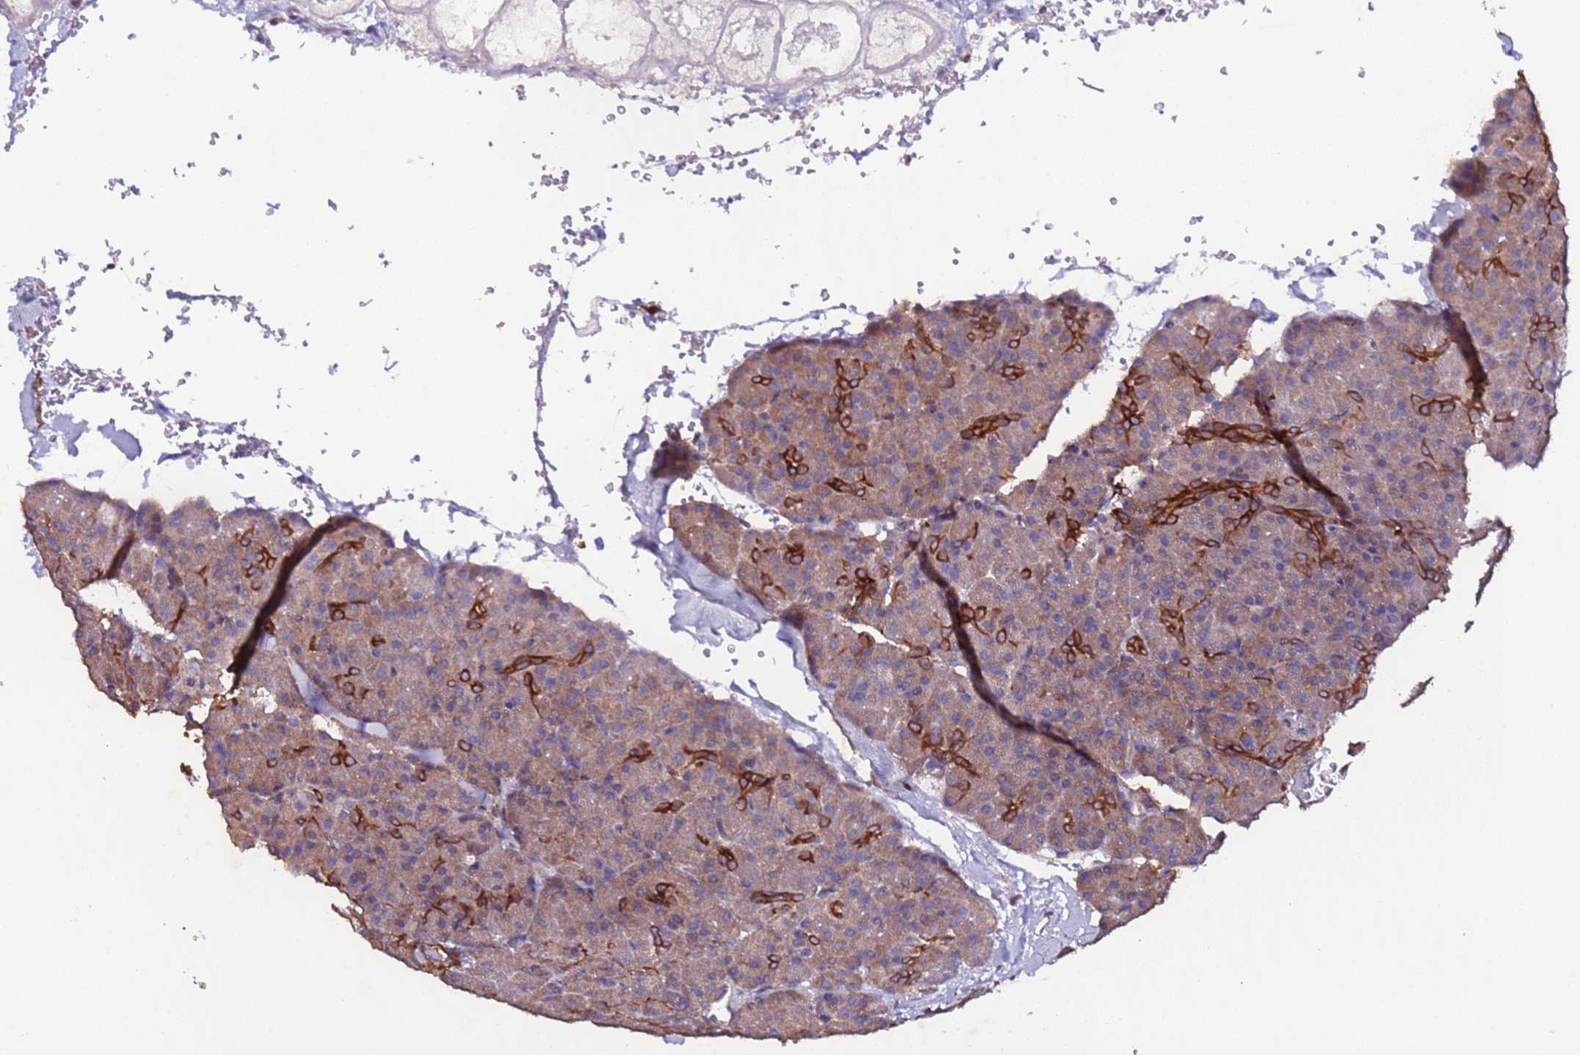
{"staining": {"intensity": "strong", "quantity": "<25%", "location": "cytoplasmic/membranous"}, "tissue": "pancreas", "cell_type": "Exocrine glandular cells", "image_type": "normal", "snomed": [{"axis": "morphology", "description": "Normal tissue, NOS"}, {"axis": "morphology", "description": "Carcinoid, malignant, NOS"}, {"axis": "topography", "description": "Pancreas"}], "caption": "Exocrine glandular cells display medium levels of strong cytoplasmic/membranous positivity in approximately <25% of cells in benign human pancreas. (DAB (3,3'-diaminobenzidine) IHC with brightfield microscopy, high magnification).", "gene": "SLC41A3", "patient": {"sex": "female", "age": 35}}